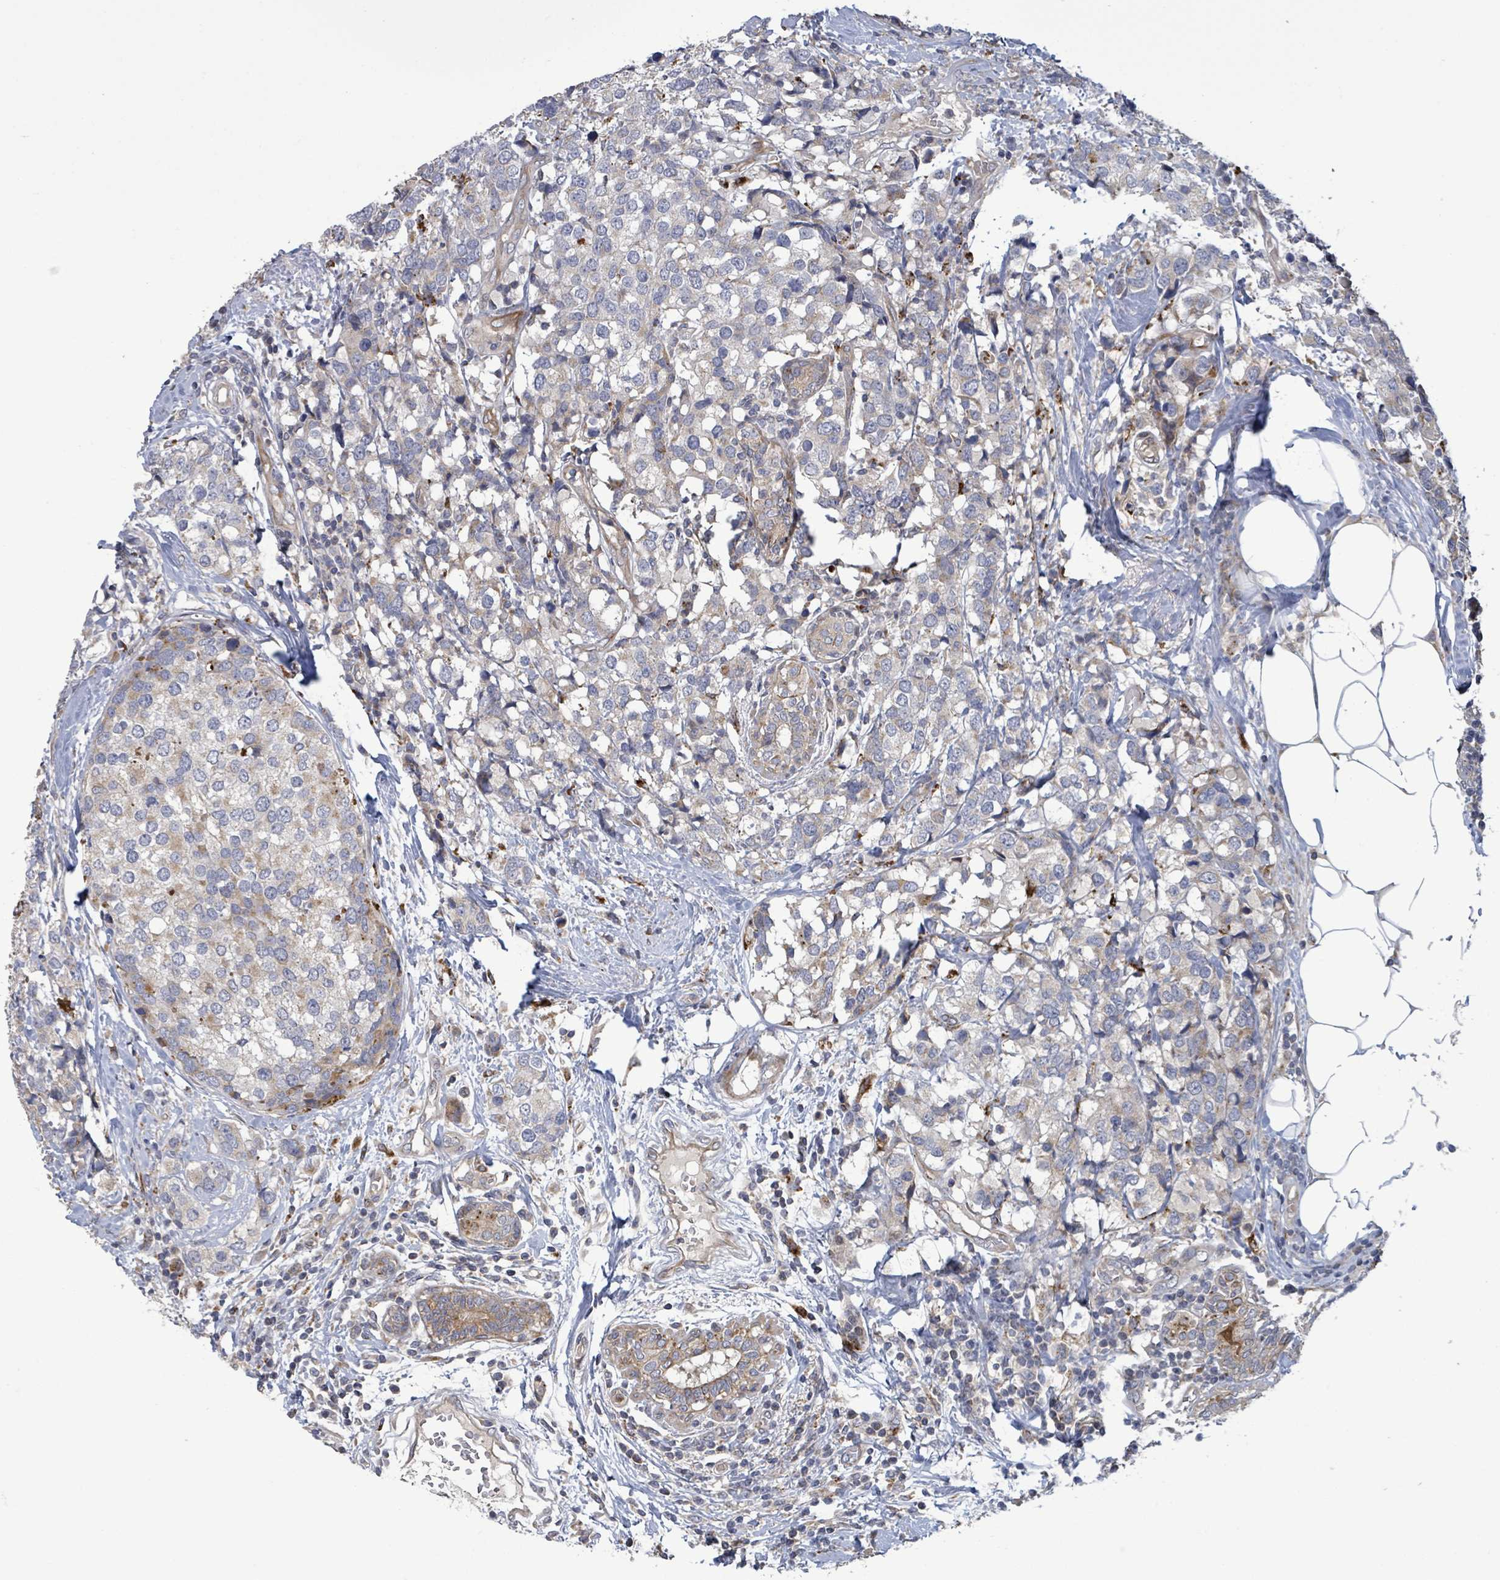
{"staining": {"intensity": "weak", "quantity": "<25%", "location": "cytoplasmic/membranous"}, "tissue": "breast cancer", "cell_type": "Tumor cells", "image_type": "cancer", "snomed": [{"axis": "morphology", "description": "Lobular carcinoma"}, {"axis": "topography", "description": "Breast"}], "caption": "High power microscopy histopathology image of an immunohistochemistry (IHC) micrograph of breast cancer (lobular carcinoma), revealing no significant expression in tumor cells.", "gene": "DIPK2A", "patient": {"sex": "female", "age": 59}}